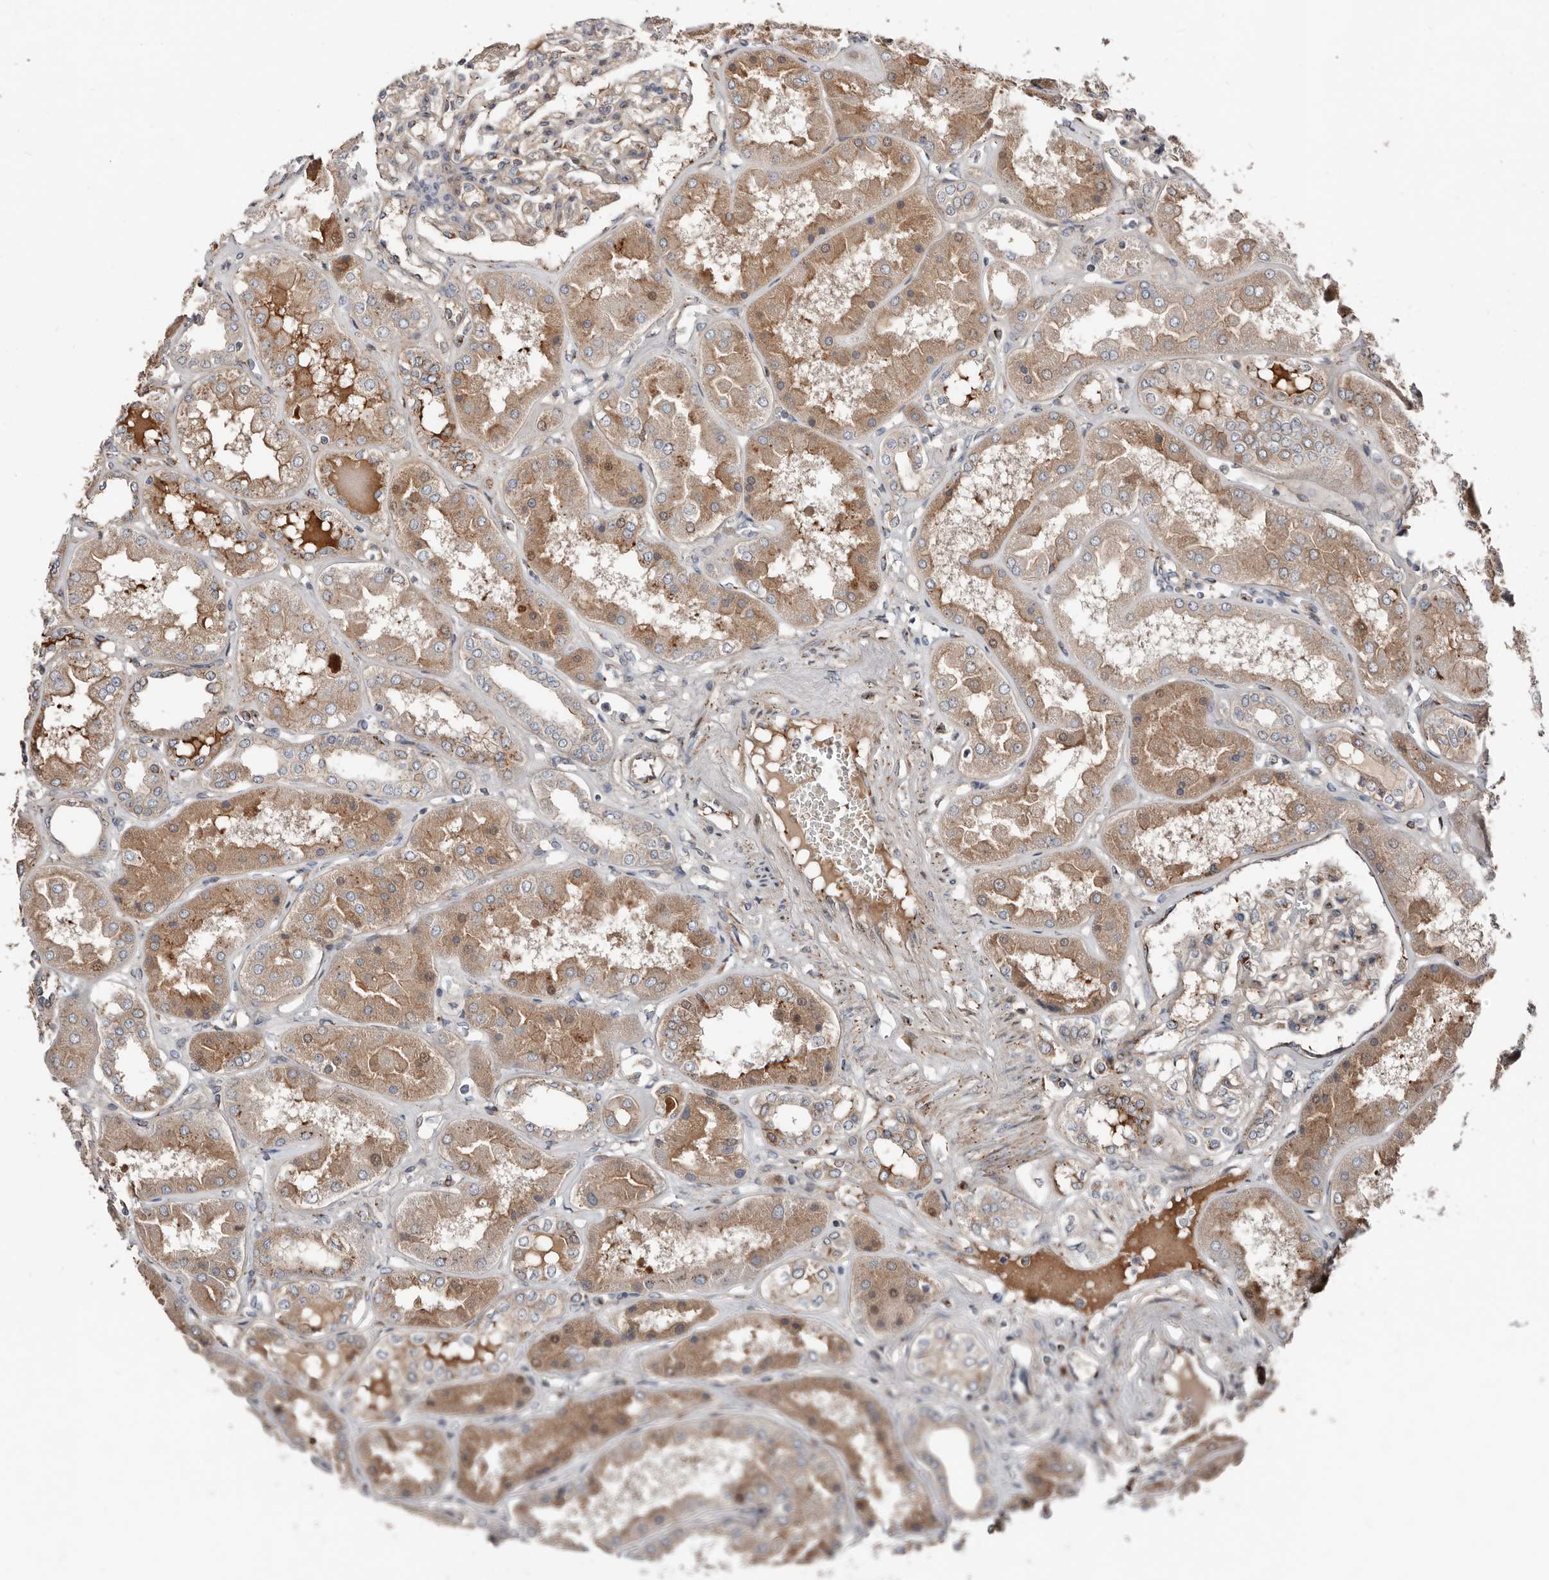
{"staining": {"intensity": "moderate", "quantity": "25%-75%", "location": "cytoplasmic/membranous"}, "tissue": "kidney", "cell_type": "Cells in glomeruli", "image_type": "normal", "snomed": [{"axis": "morphology", "description": "Normal tissue, NOS"}, {"axis": "topography", "description": "Kidney"}], "caption": "Cells in glomeruli exhibit moderate cytoplasmic/membranous expression in about 25%-75% of cells in benign kidney.", "gene": "COG1", "patient": {"sex": "female", "age": 56}}